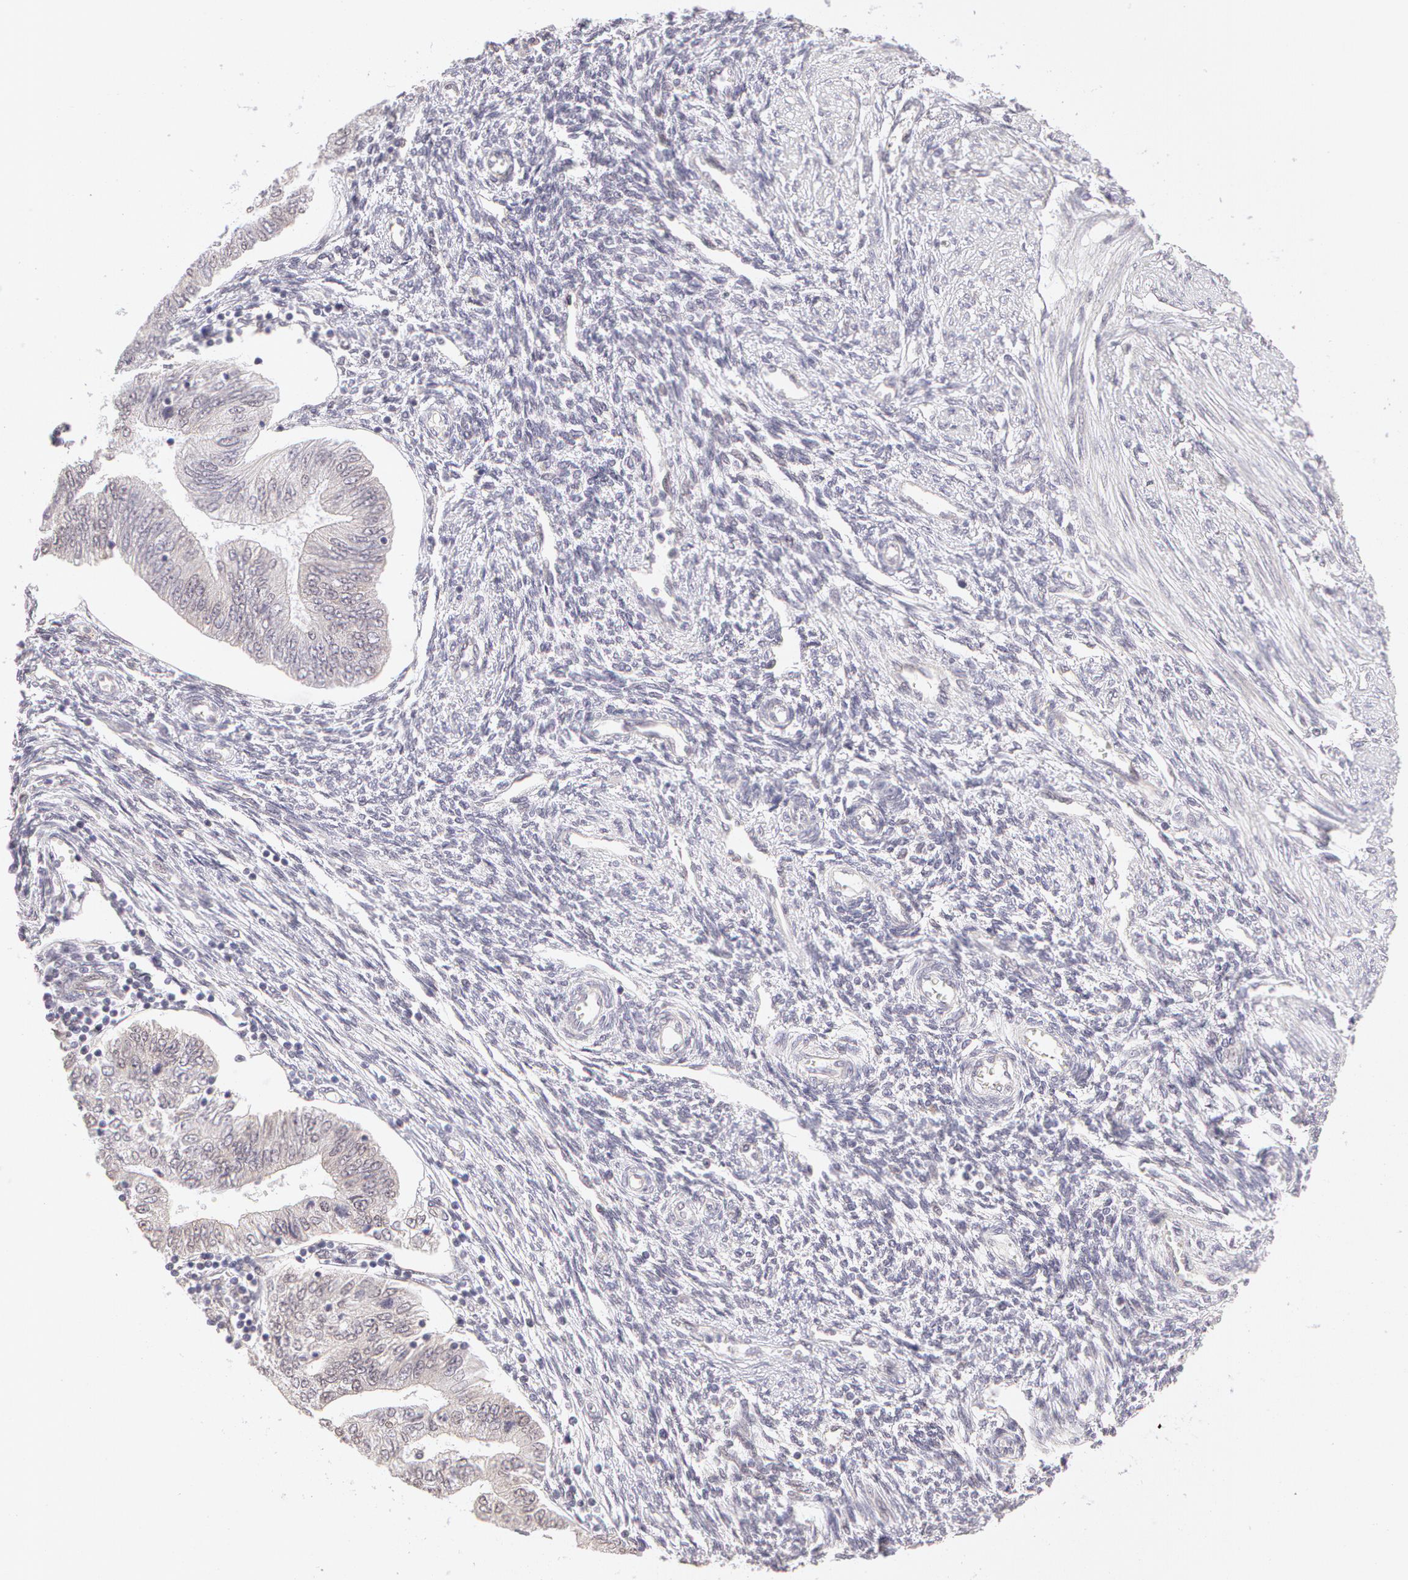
{"staining": {"intensity": "negative", "quantity": "none", "location": "none"}, "tissue": "endometrial cancer", "cell_type": "Tumor cells", "image_type": "cancer", "snomed": [{"axis": "morphology", "description": "Adenocarcinoma, NOS"}, {"axis": "topography", "description": "Endometrium"}], "caption": "This is a histopathology image of immunohistochemistry (IHC) staining of adenocarcinoma (endometrial), which shows no expression in tumor cells.", "gene": "ZNF597", "patient": {"sex": "female", "age": 51}}